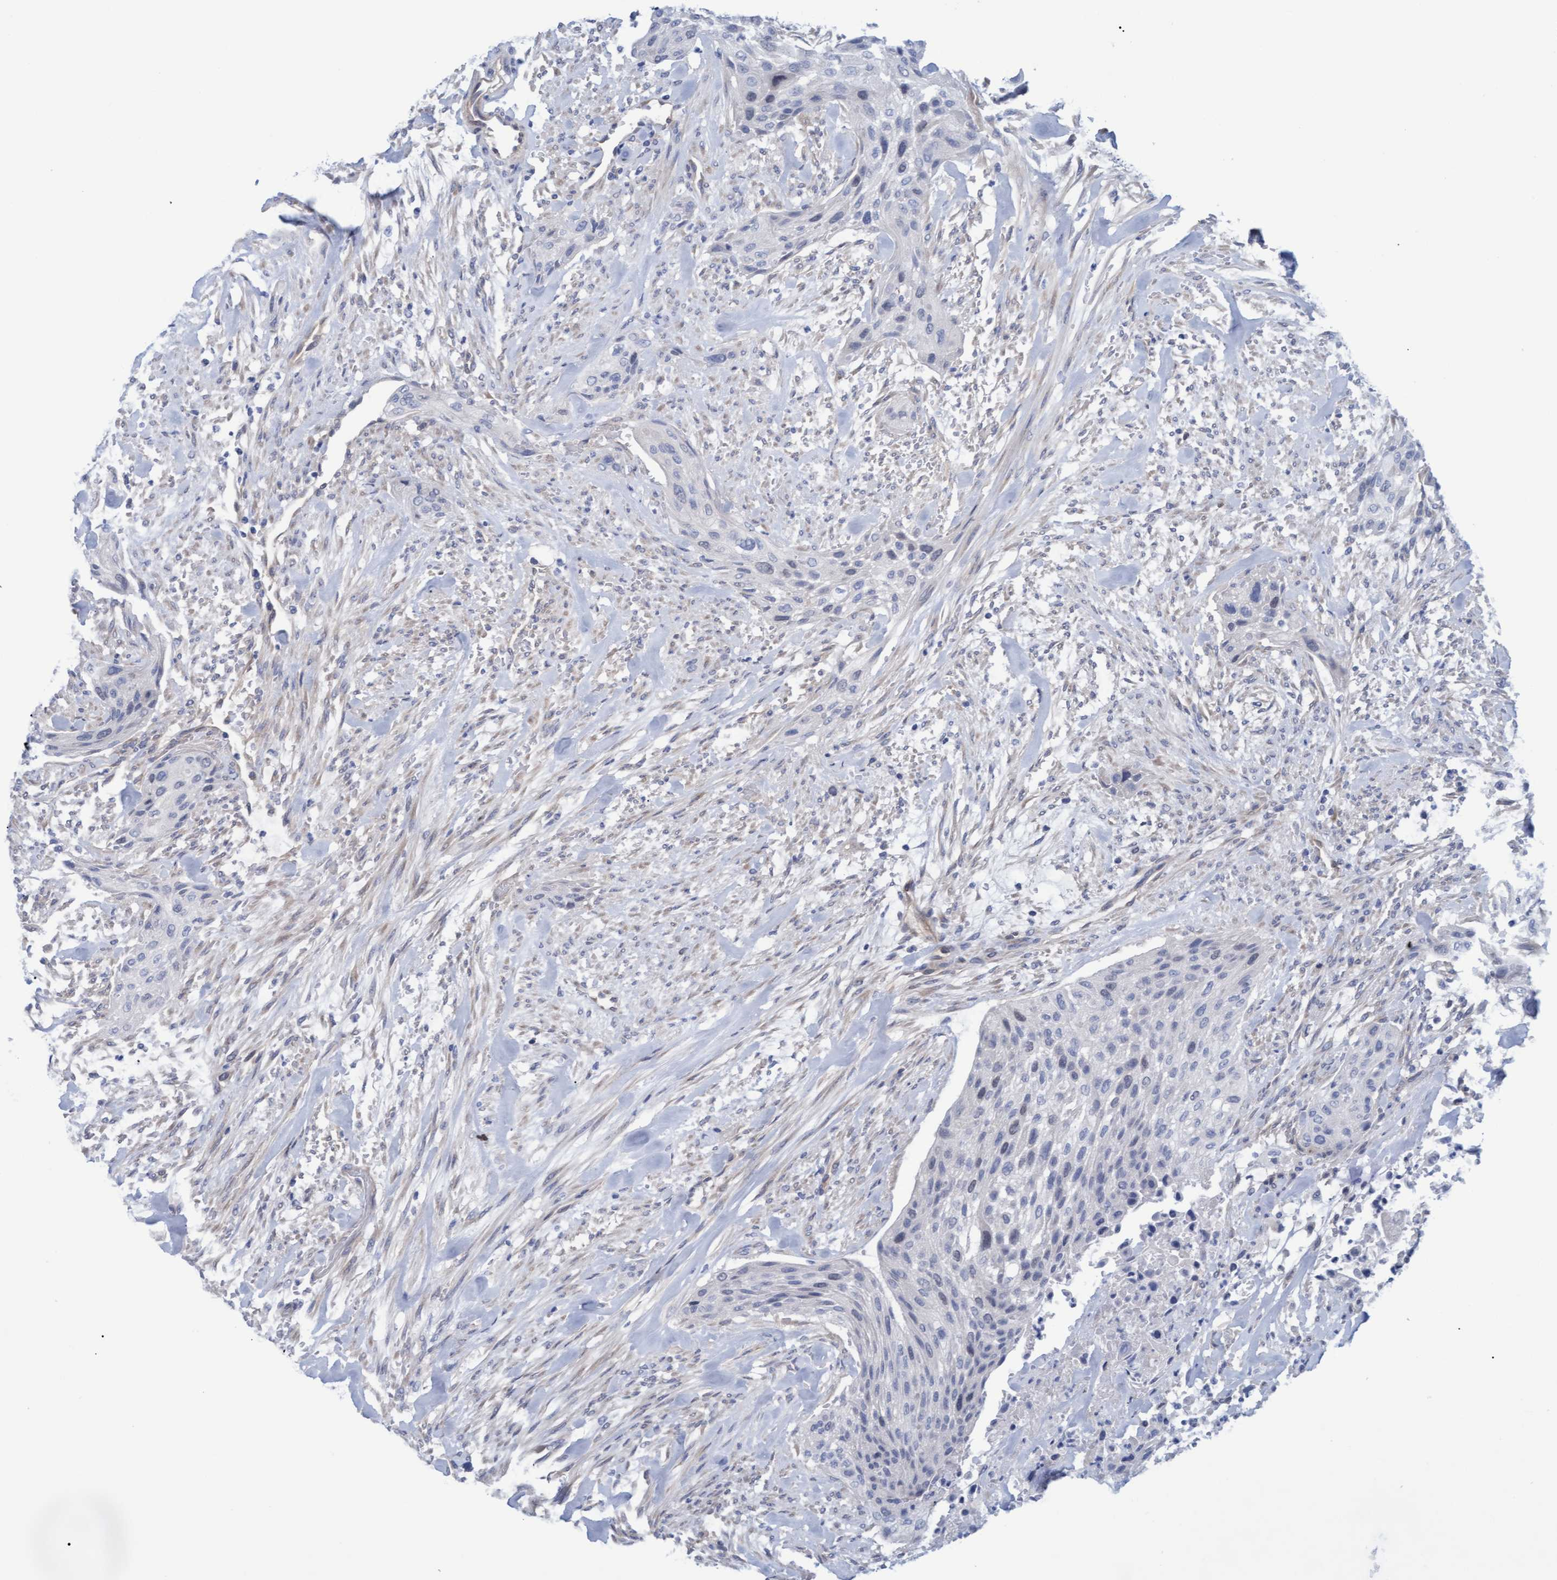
{"staining": {"intensity": "negative", "quantity": "none", "location": "none"}, "tissue": "urothelial cancer", "cell_type": "Tumor cells", "image_type": "cancer", "snomed": [{"axis": "morphology", "description": "Urothelial carcinoma, Low grade"}, {"axis": "morphology", "description": "Urothelial carcinoma, High grade"}, {"axis": "topography", "description": "Urinary bladder"}], "caption": "High magnification brightfield microscopy of urothelial cancer stained with DAB (brown) and counterstained with hematoxylin (blue): tumor cells show no significant positivity.", "gene": "STXBP1", "patient": {"sex": "male", "age": 35}}